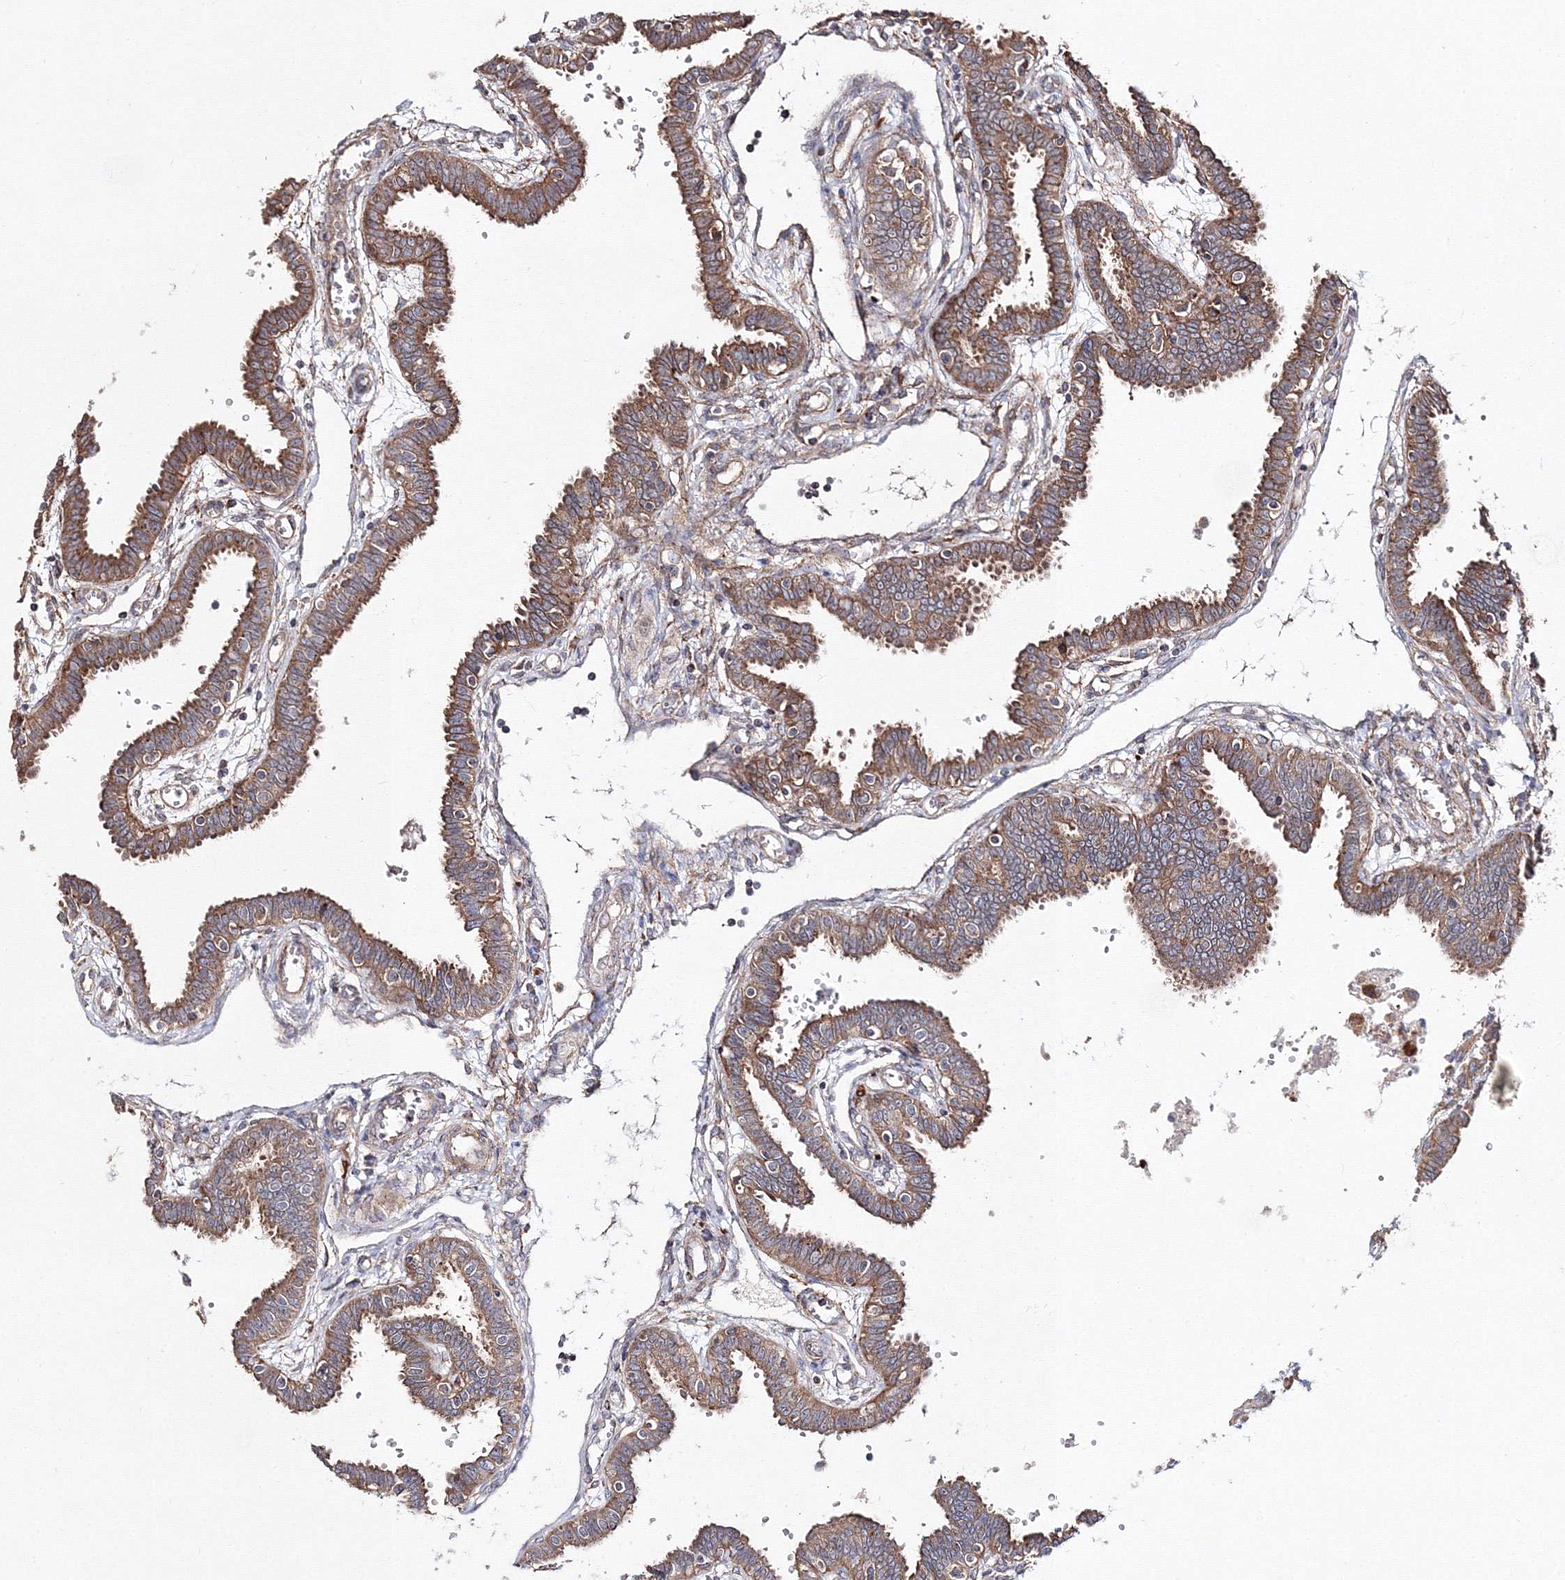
{"staining": {"intensity": "moderate", "quantity": ">75%", "location": "cytoplasmic/membranous"}, "tissue": "fallopian tube", "cell_type": "Glandular cells", "image_type": "normal", "snomed": [{"axis": "morphology", "description": "Normal tissue, NOS"}, {"axis": "topography", "description": "Fallopian tube"}], "caption": "Fallopian tube was stained to show a protein in brown. There is medium levels of moderate cytoplasmic/membranous positivity in approximately >75% of glandular cells. The staining is performed using DAB brown chromogen to label protein expression. The nuclei are counter-stained blue using hematoxylin.", "gene": "DDO", "patient": {"sex": "female", "age": 32}}